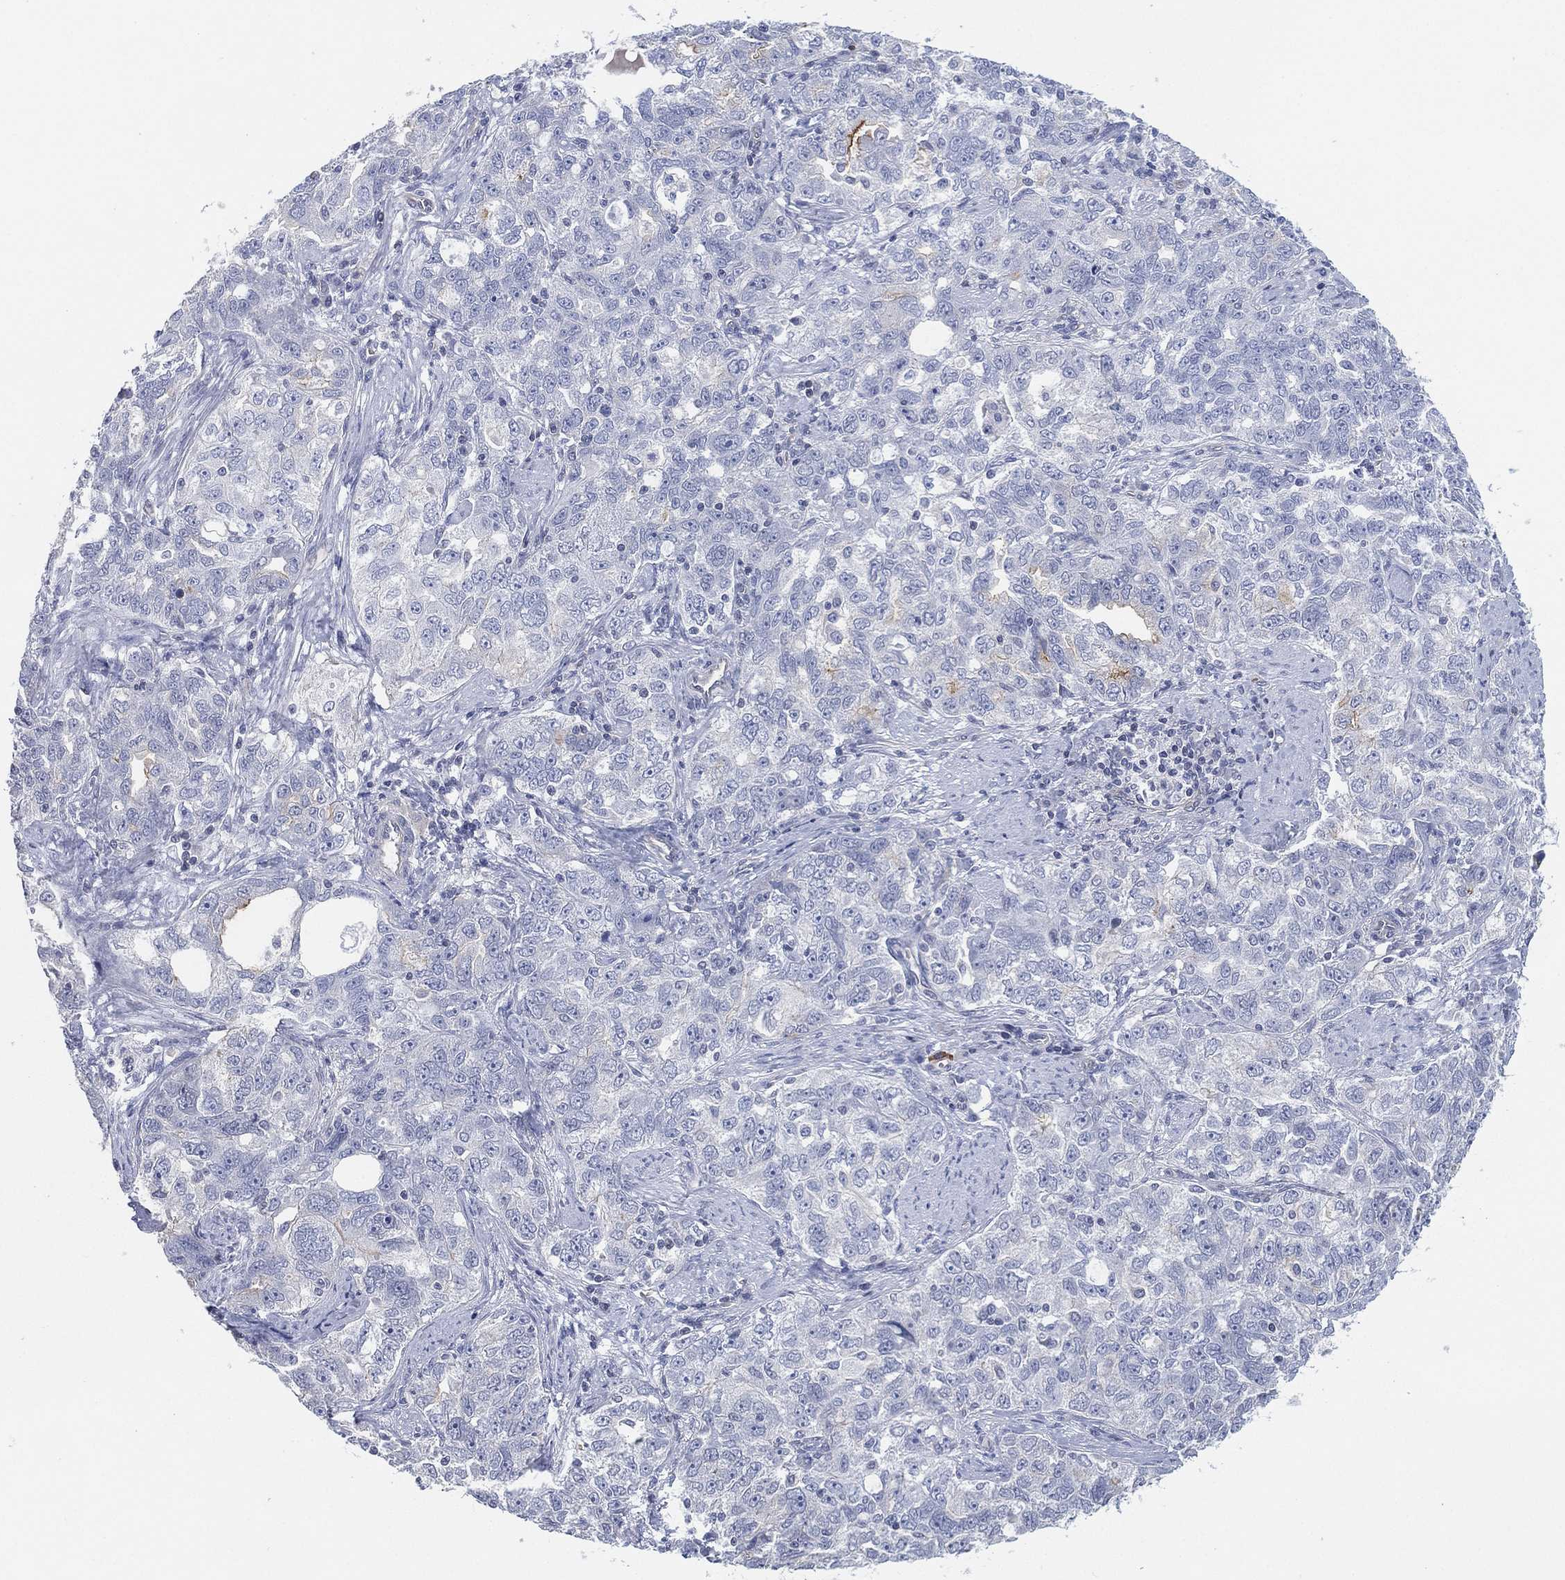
{"staining": {"intensity": "negative", "quantity": "none", "location": "none"}, "tissue": "ovarian cancer", "cell_type": "Tumor cells", "image_type": "cancer", "snomed": [{"axis": "morphology", "description": "Cystadenocarcinoma, serous, NOS"}, {"axis": "topography", "description": "Ovary"}], "caption": "DAB immunohistochemical staining of ovarian cancer shows no significant positivity in tumor cells.", "gene": "CFTR", "patient": {"sex": "female", "age": 51}}